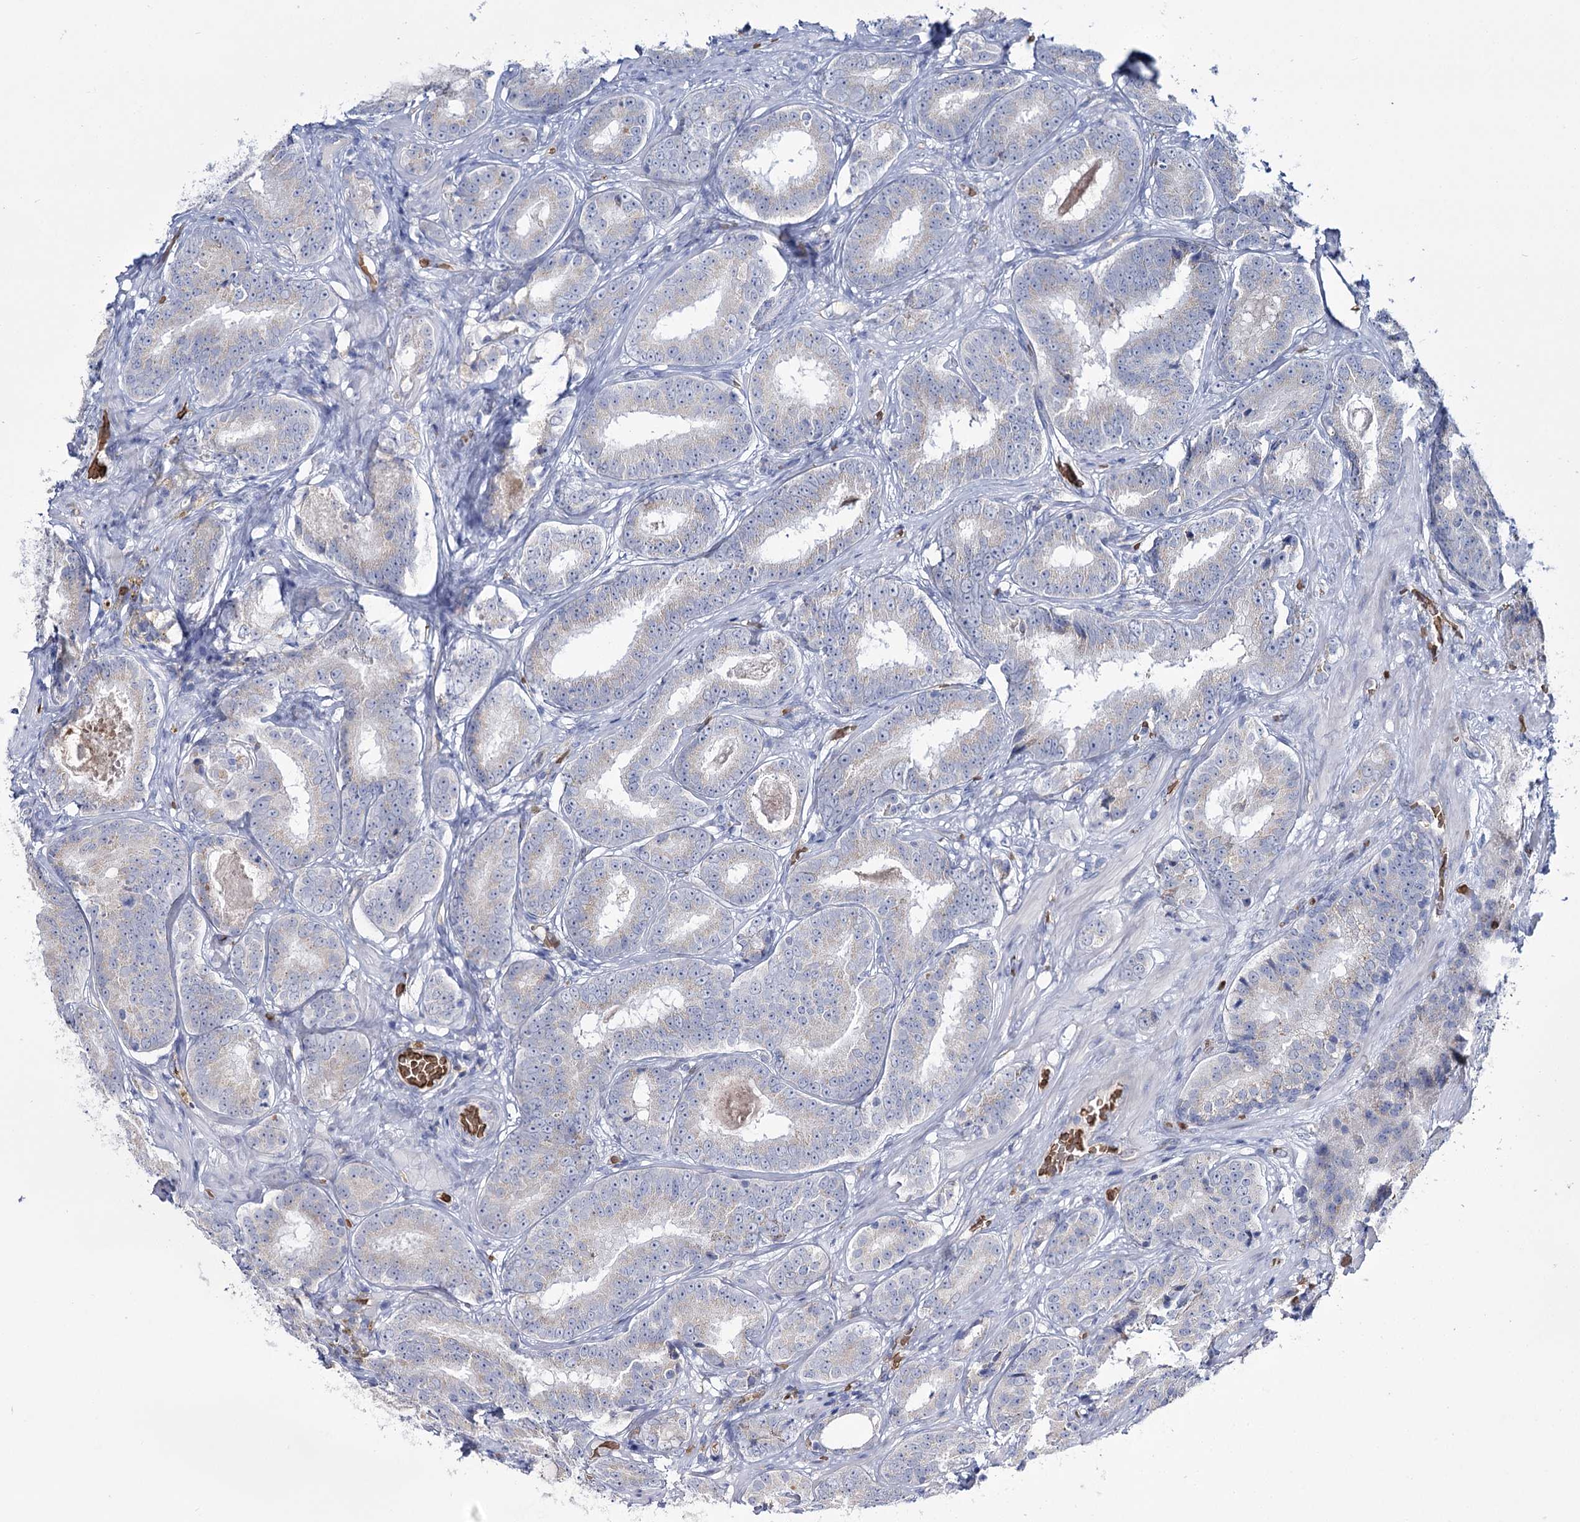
{"staining": {"intensity": "negative", "quantity": "none", "location": "none"}, "tissue": "prostate cancer", "cell_type": "Tumor cells", "image_type": "cancer", "snomed": [{"axis": "morphology", "description": "Adenocarcinoma, High grade"}, {"axis": "topography", "description": "Prostate"}], "caption": "IHC of human prostate cancer exhibits no positivity in tumor cells.", "gene": "GBF1", "patient": {"sex": "male", "age": 57}}